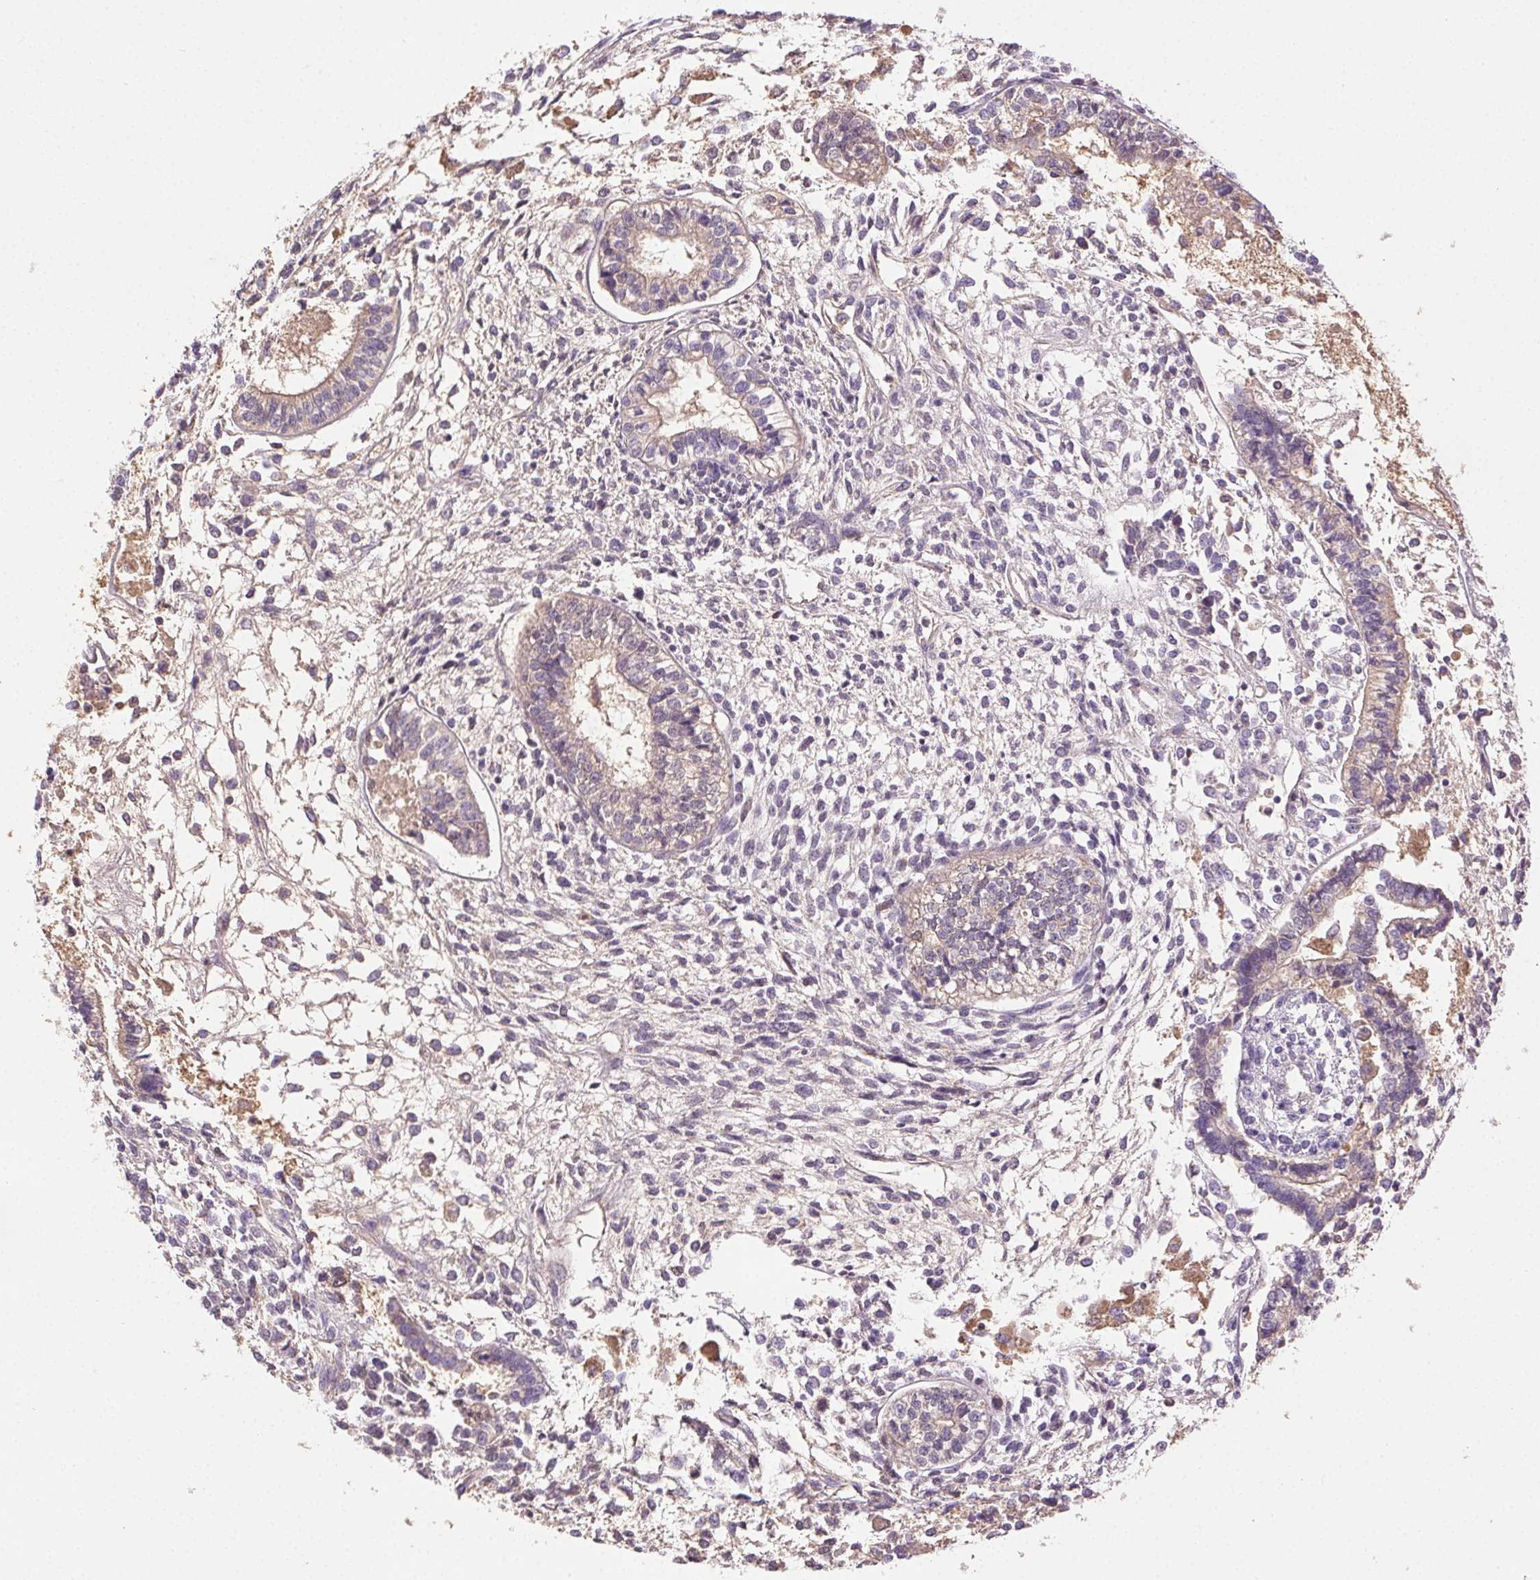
{"staining": {"intensity": "weak", "quantity": "<25%", "location": "cytoplasmic/membranous"}, "tissue": "testis cancer", "cell_type": "Tumor cells", "image_type": "cancer", "snomed": [{"axis": "morphology", "description": "Carcinoma, Embryonal, NOS"}, {"axis": "topography", "description": "Testis"}], "caption": "IHC of testis embryonal carcinoma exhibits no staining in tumor cells.", "gene": "BPIFB2", "patient": {"sex": "male", "age": 37}}